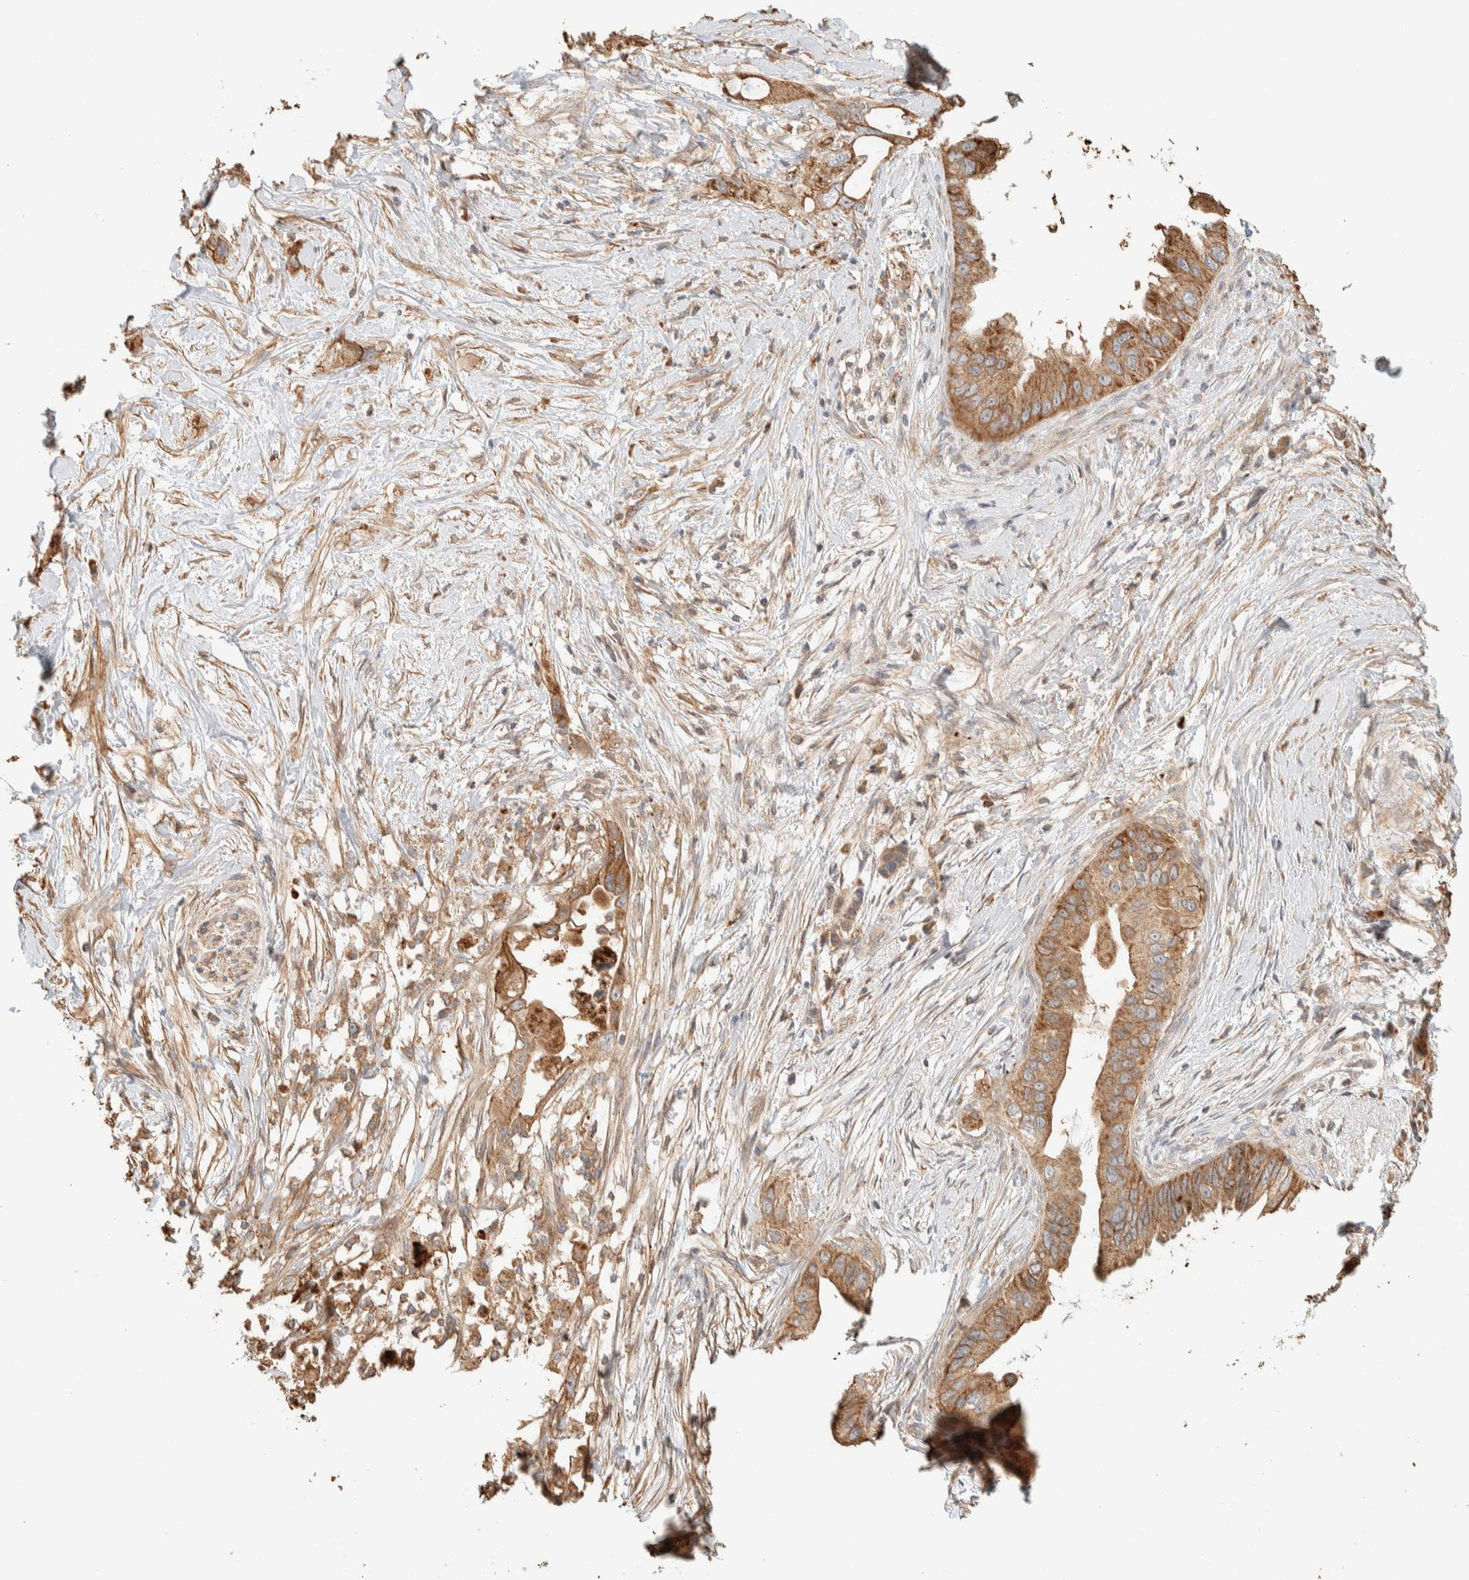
{"staining": {"intensity": "moderate", "quantity": ">75%", "location": "cytoplasmic/membranous"}, "tissue": "pancreatic cancer", "cell_type": "Tumor cells", "image_type": "cancer", "snomed": [{"axis": "morphology", "description": "Adenocarcinoma, NOS"}, {"axis": "topography", "description": "Pancreas"}], "caption": "Pancreatic cancer (adenocarcinoma) stained with immunohistochemistry (IHC) exhibits moderate cytoplasmic/membranous positivity in about >75% of tumor cells.", "gene": "KIF9", "patient": {"sex": "female", "age": 56}}